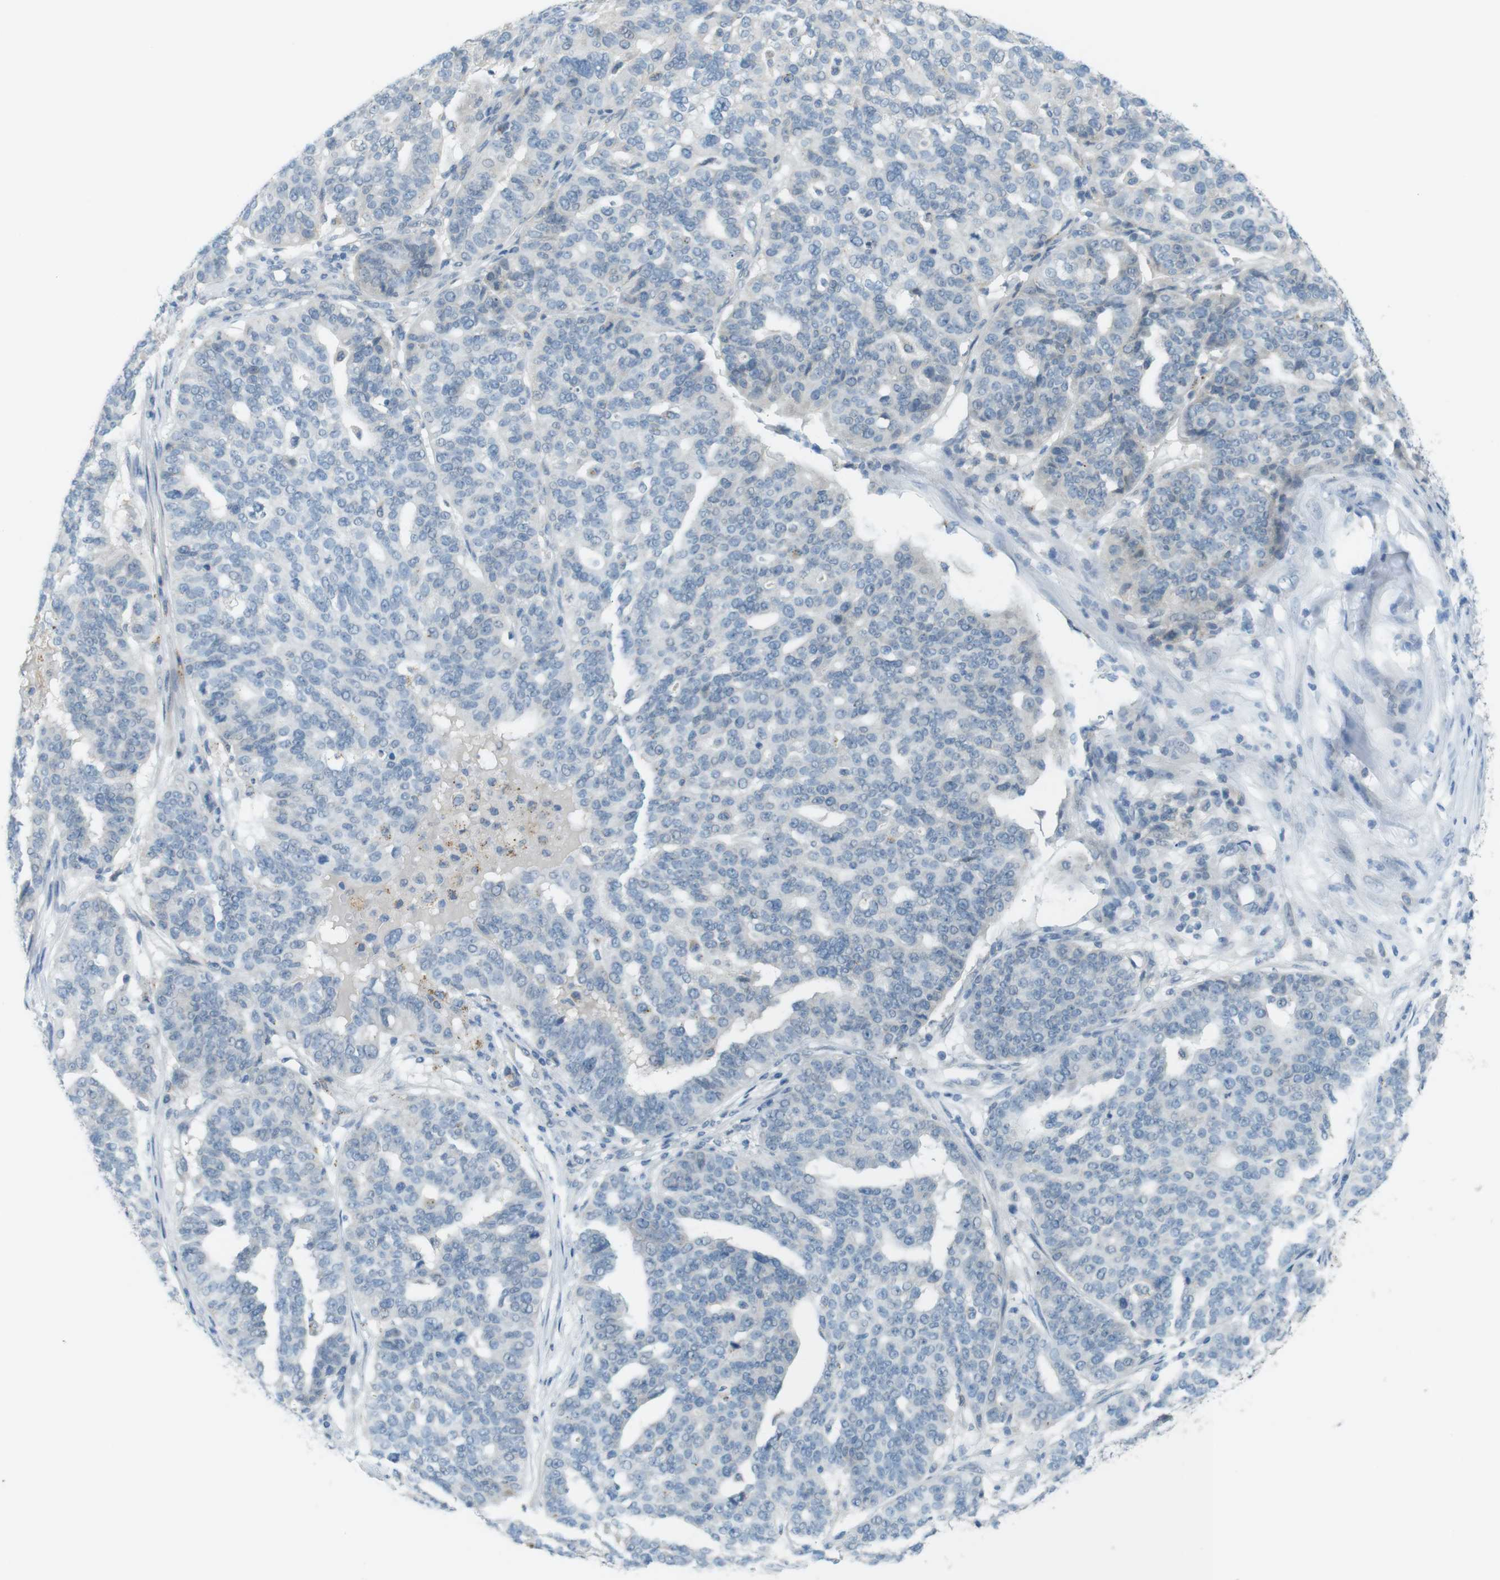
{"staining": {"intensity": "negative", "quantity": "none", "location": "none"}, "tissue": "ovarian cancer", "cell_type": "Tumor cells", "image_type": "cancer", "snomed": [{"axis": "morphology", "description": "Cystadenocarcinoma, serous, NOS"}, {"axis": "topography", "description": "Ovary"}], "caption": "Ovarian serous cystadenocarcinoma was stained to show a protein in brown. There is no significant positivity in tumor cells.", "gene": "UGT8", "patient": {"sex": "female", "age": 59}}